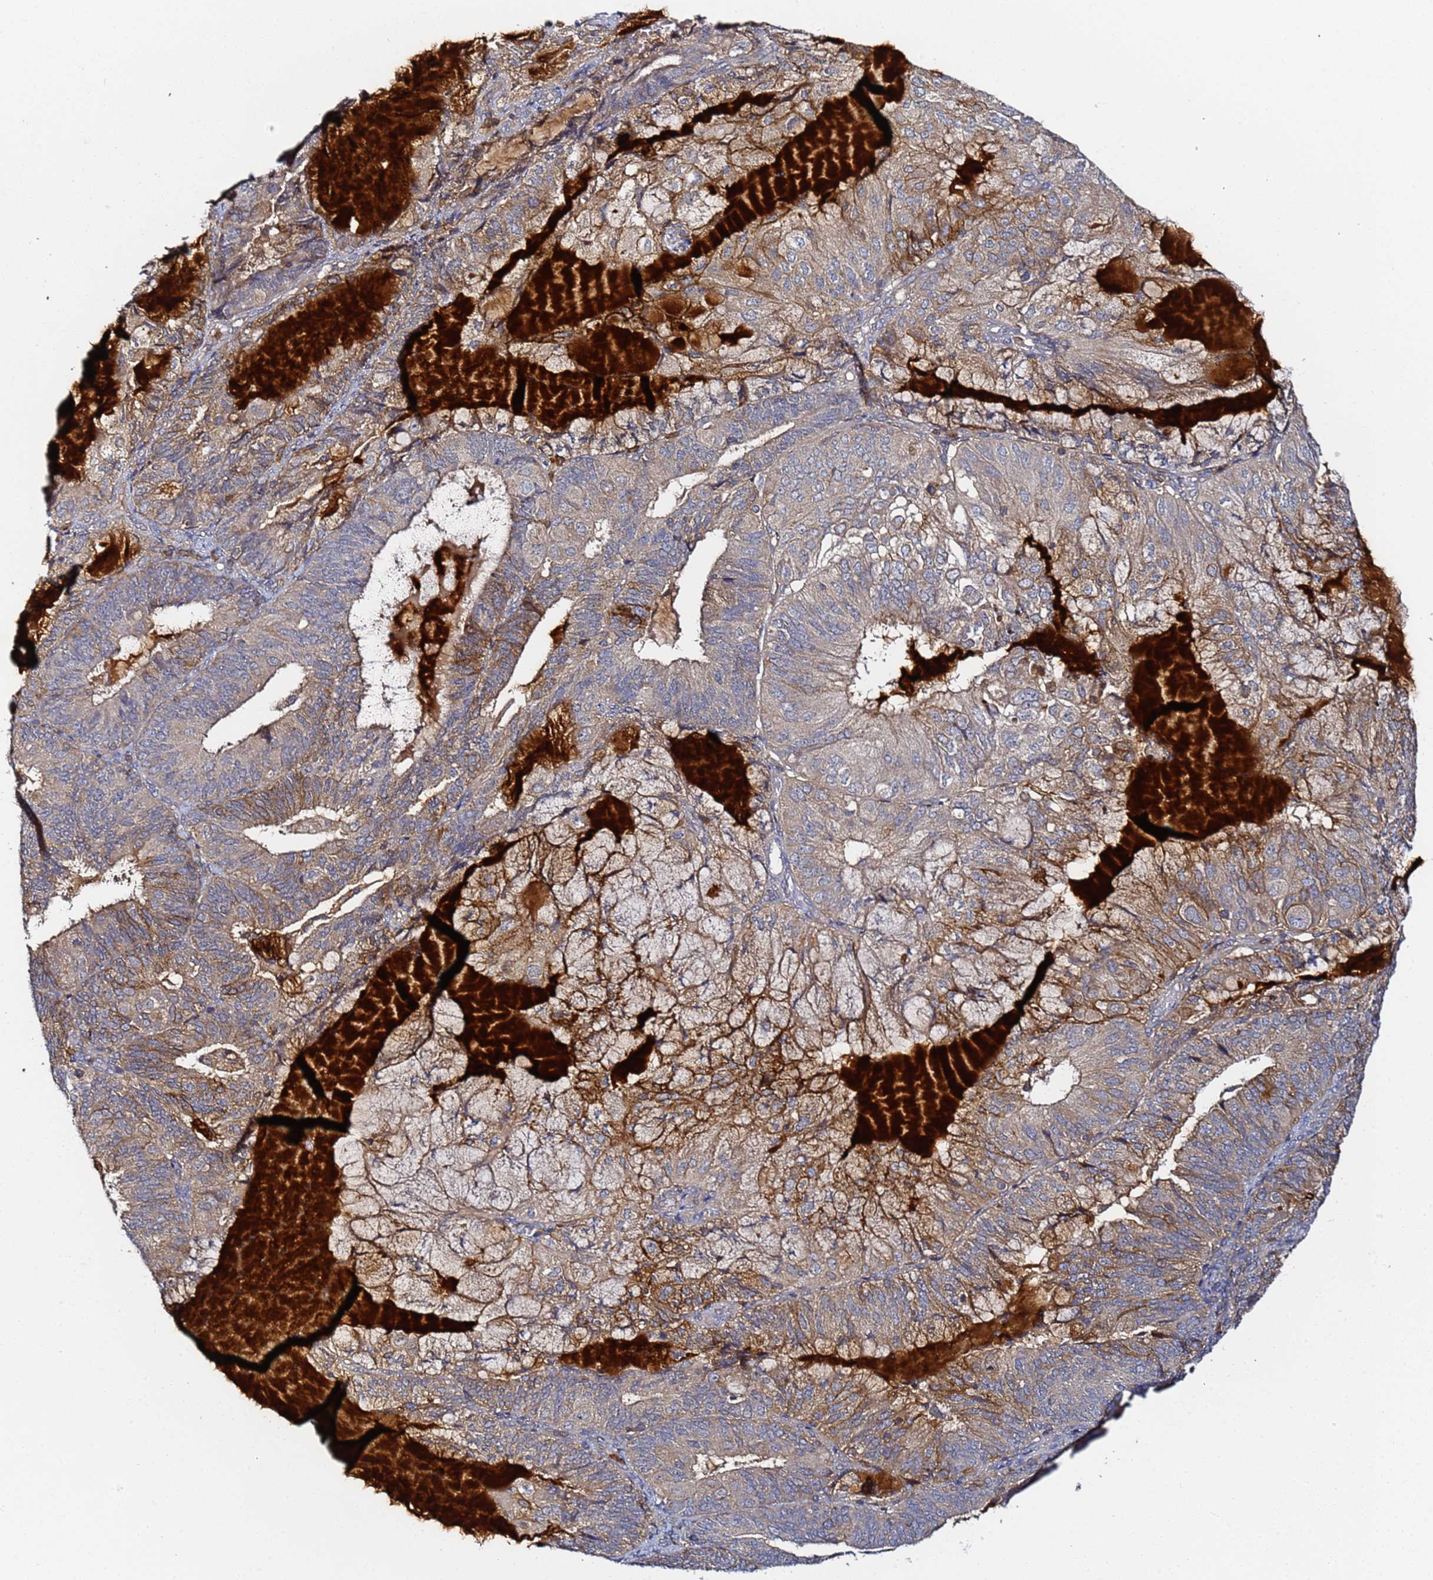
{"staining": {"intensity": "weak", "quantity": "25%-75%", "location": "cytoplasmic/membranous"}, "tissue": "endometrial cancer", "cell_type": "Tumor cells", "image_type": "cancer", "snomed": [{"axis": "morphology", "description": "Adenocarcinoma, NOS"}, {"axis": "topography", "description": "Endometrium"}], "caption": "Protein expression analysis of human adenocarcinoma (endometrial) reveals weak cytoplasmic/membranous positivity in approximately 25%-75% of tumor cells.", "gene": "LRRC69", "patient": {"sex": "female", "age": 81}}